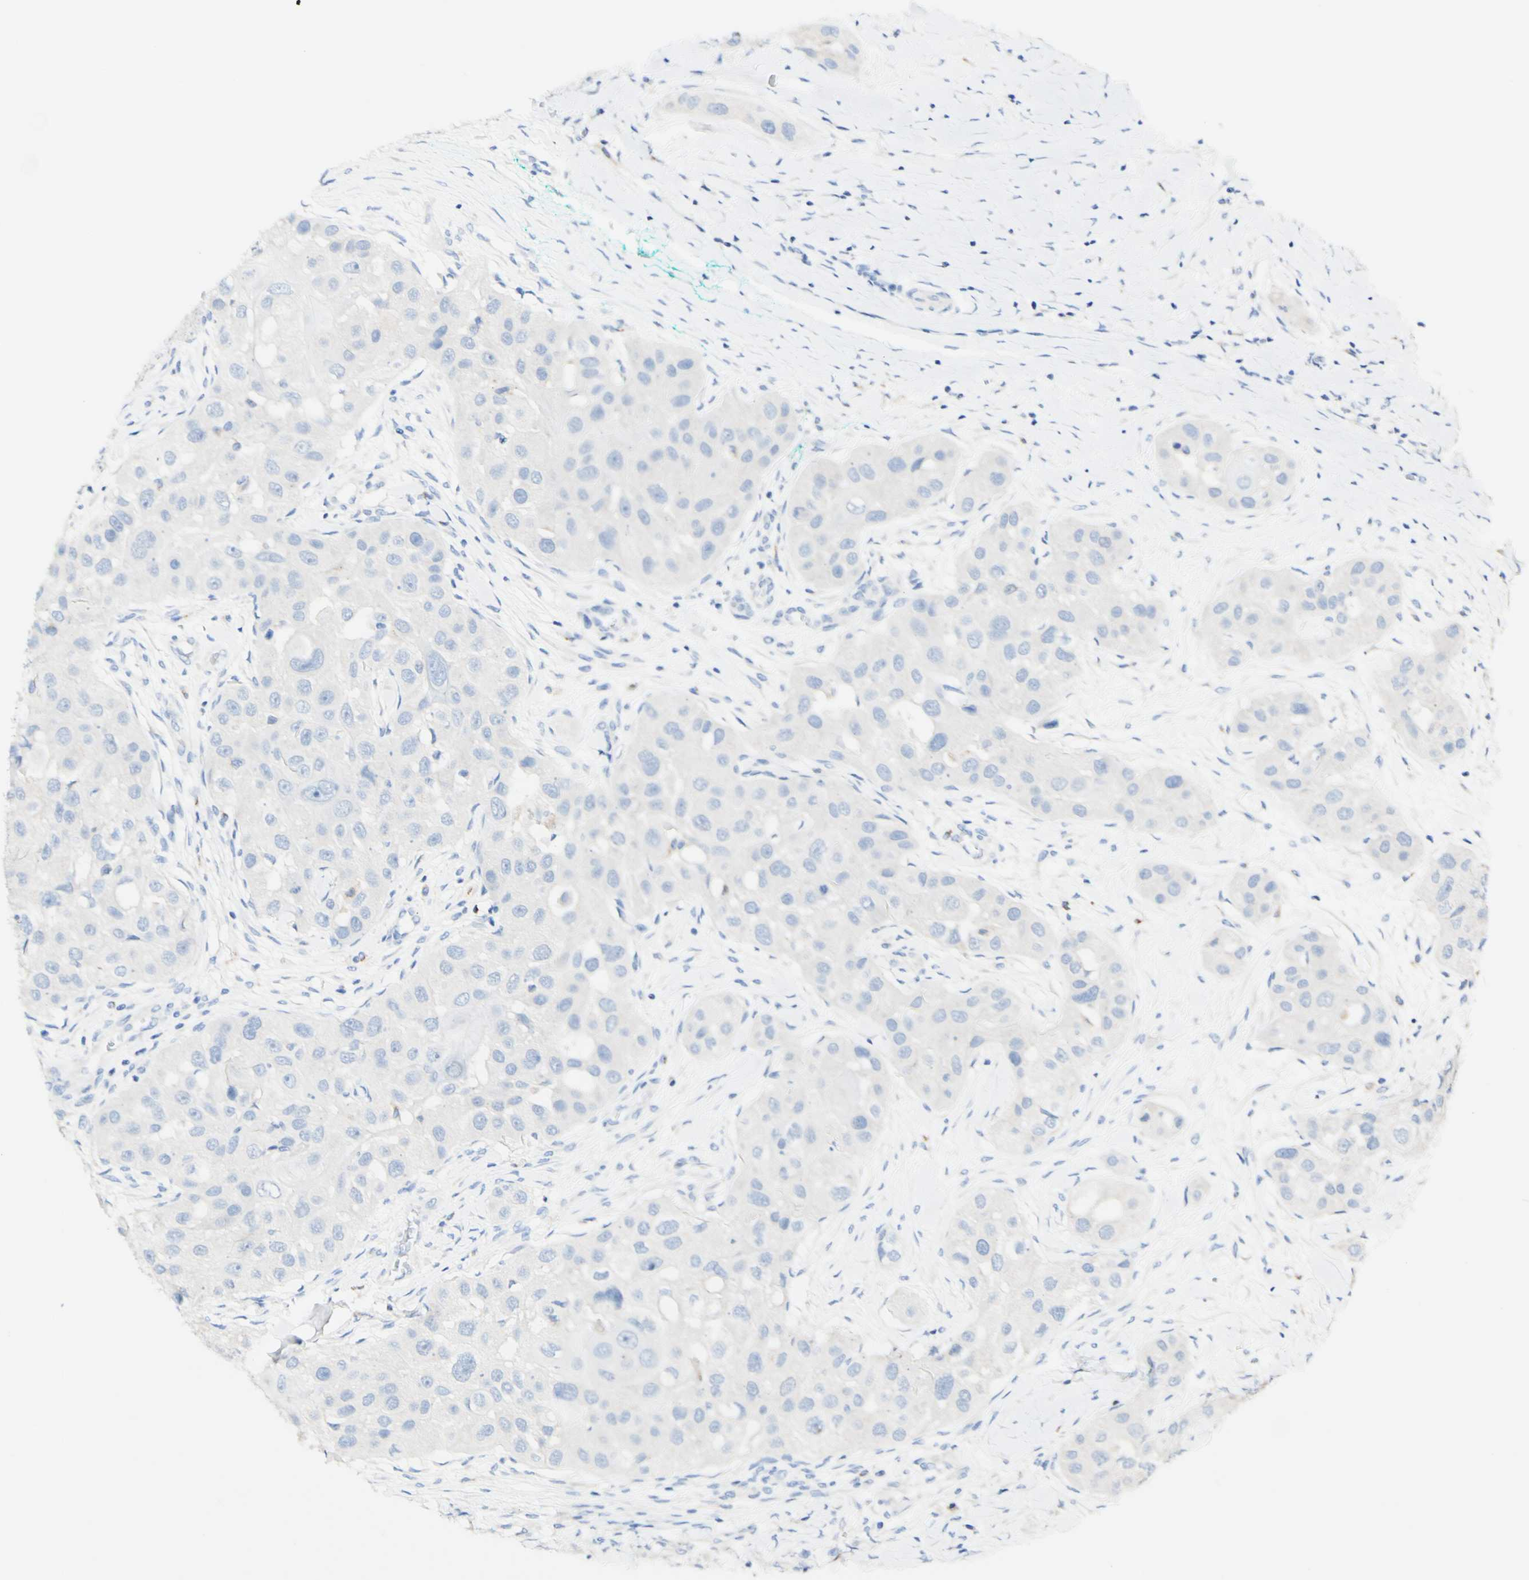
{"staining": {"intensity": "negative", "quantity": "none", "location": "none"}, "tissue": "head and neck cancer", "cell_type": "Tumor cells", "image_type": "cancer", "snomed": [{"axis": "morphology", "description": "Normal tissue, NOS"}, {"axis": "morphology", "description": "Squamous cell carcinoma, NOS"}, {"axis": "topography", "description": "Skeletal muscle"}, {"axis": "topography", "description": "Head-Neck"}], "caption": "Photomicrograph shows no significant protein positivity in tumor cells of head and neck squamous cell carcinoma.", "gene": "FGF4", "patient": {"sex": "male", "age": 51}}